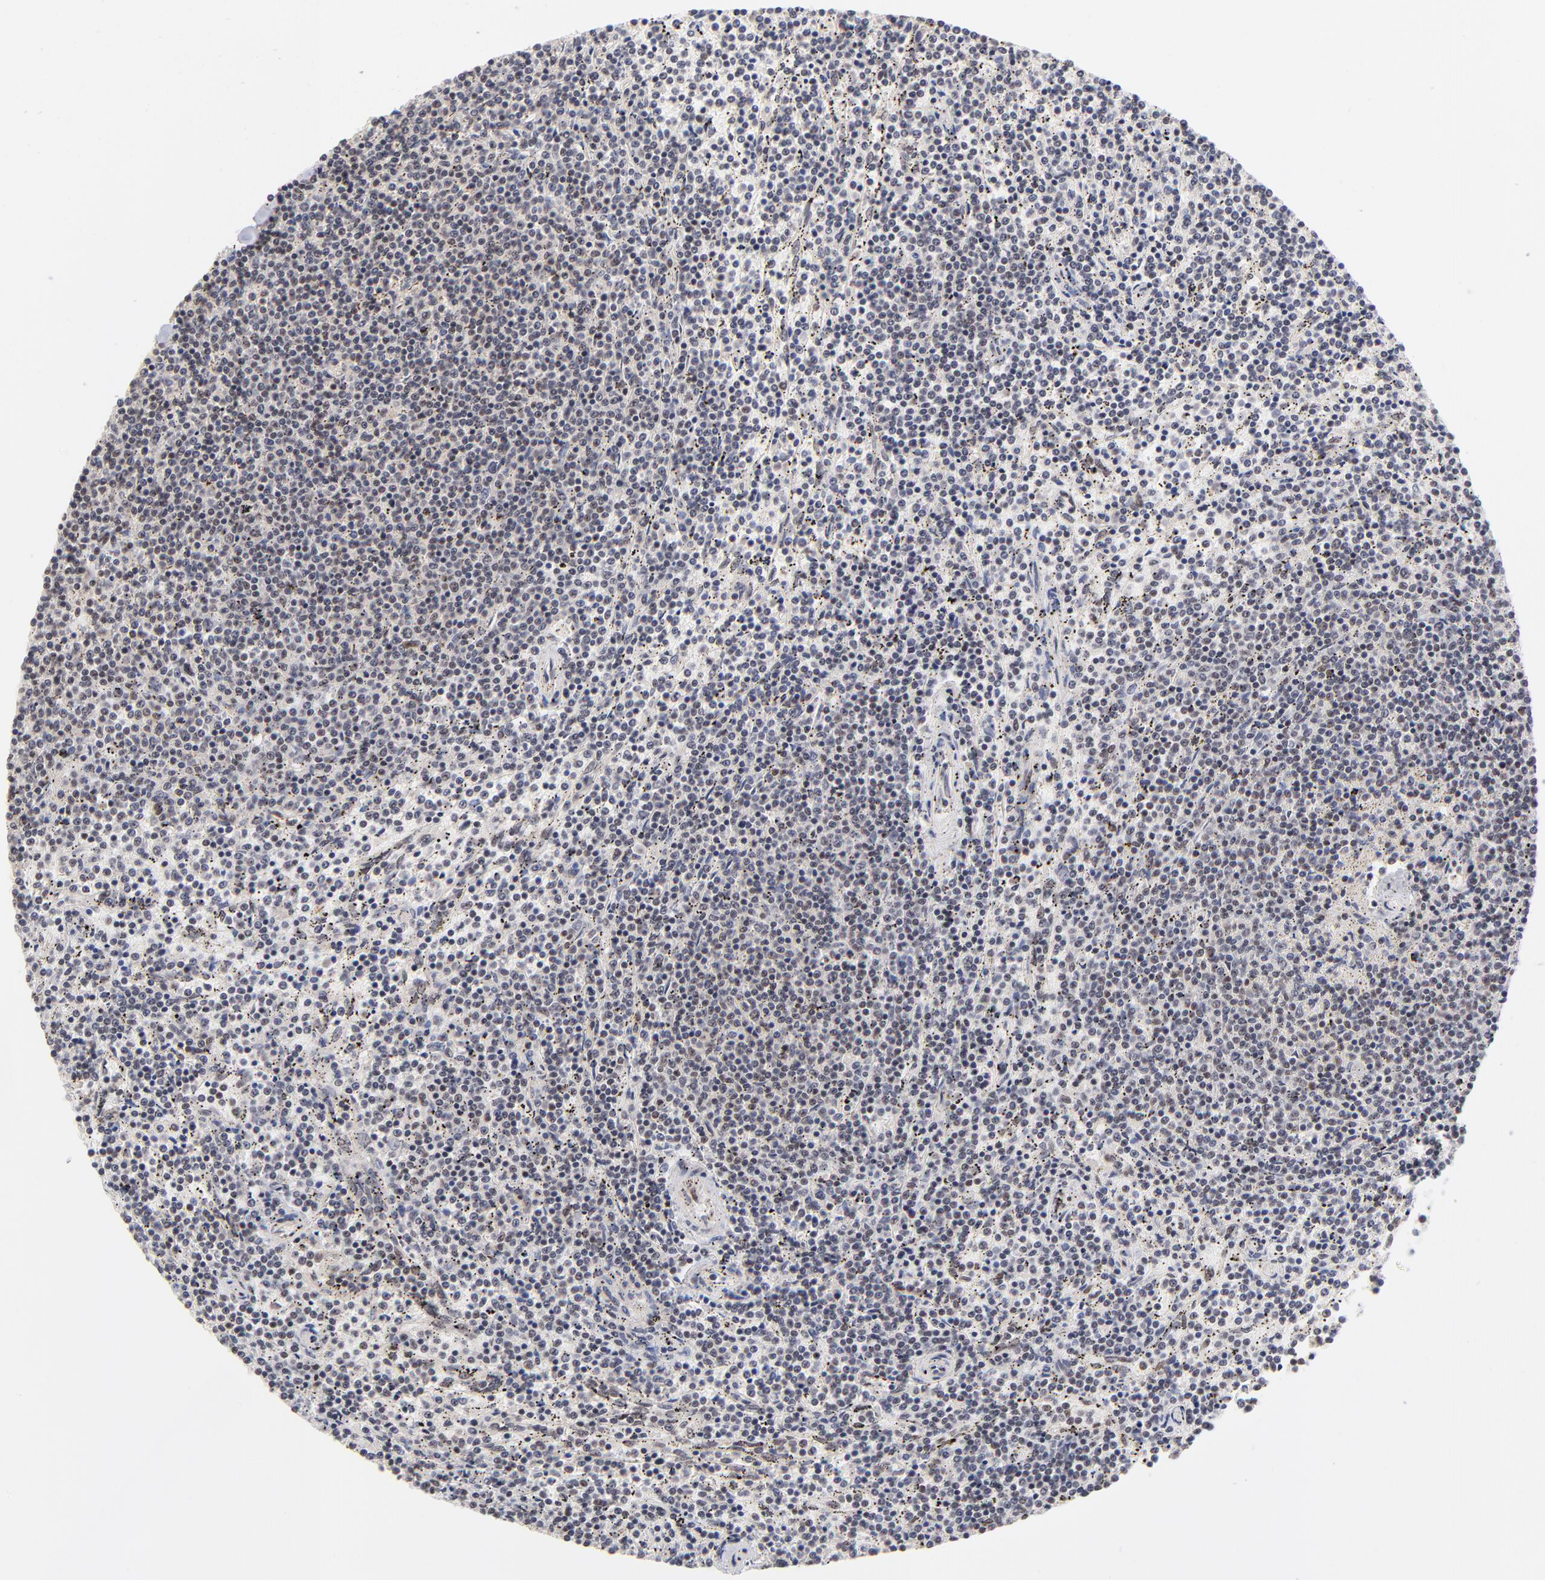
{"staining": {"intensity": "negative", "quantity": "none", "location": "none"}, "tissue": "lymphoma", "cell_type": "Tumor cells", "image_type": "cancer", "snomed": [{"axis": "morphology", "description": "Malignant lymphoma, non-Hodgkin's type, Low grade"}, {"axis": "topography", "description": "Spleen"}], "caption": "Immunohistochemistry (IHC) image of neoplastic tissue: malignant lymphoma, non-Hodgkin's type (low-grade) stained with DAB (3,3'-diaminobenzidine) reveals no significant protein staining in tumor cells. The staining was performed using DAB to visualize the protein expression in brown, while the nuclei were stained in blue with hematoxylin (Magnification: 20x).", "gene": "GABPA", "patient": {"sex": "female", "age": 50}}